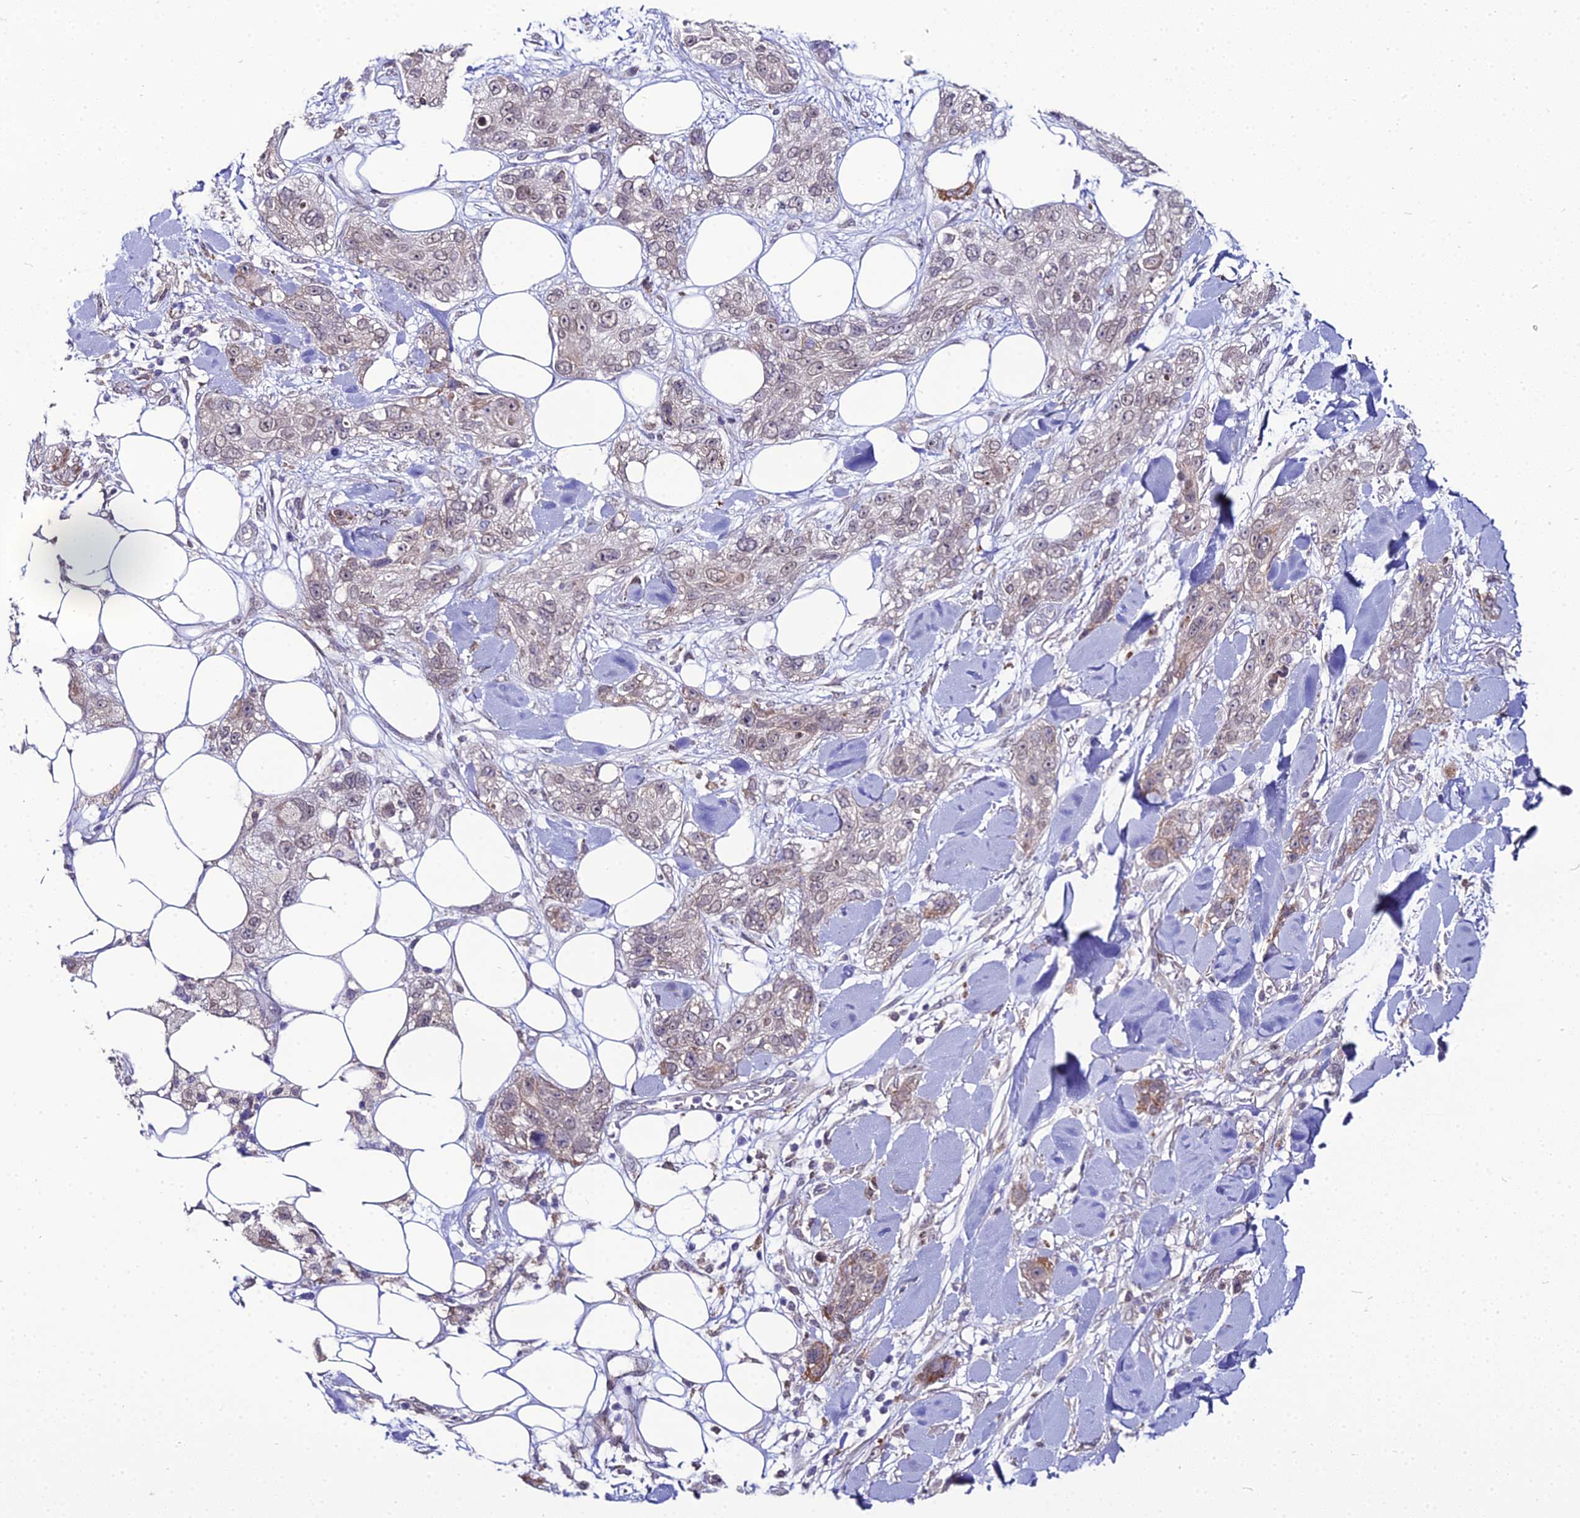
{"staining": {"intensity": "moderate", "quantity": "<25%", "location": "cytoplasmic/membranous"}, "tissue": "skin cancer", "cell_type": "Tumor cells", "image_type": "cancer", "snomed": [{"axis": "morphology", "description": "Normal tissue, NOS"}, {"axis": "morphology", "description": "Squamous cell carcinoma, NOS"}, {"axis": "topography", "description": "Skin"}], "caption": "Moderate cytoplasmic/membranous protein staining is present in about <25% of tumor cells in skin squamous cell carcinoma.", "gene": "TROAP", "patient": {"sex": "male", "age": 72}}